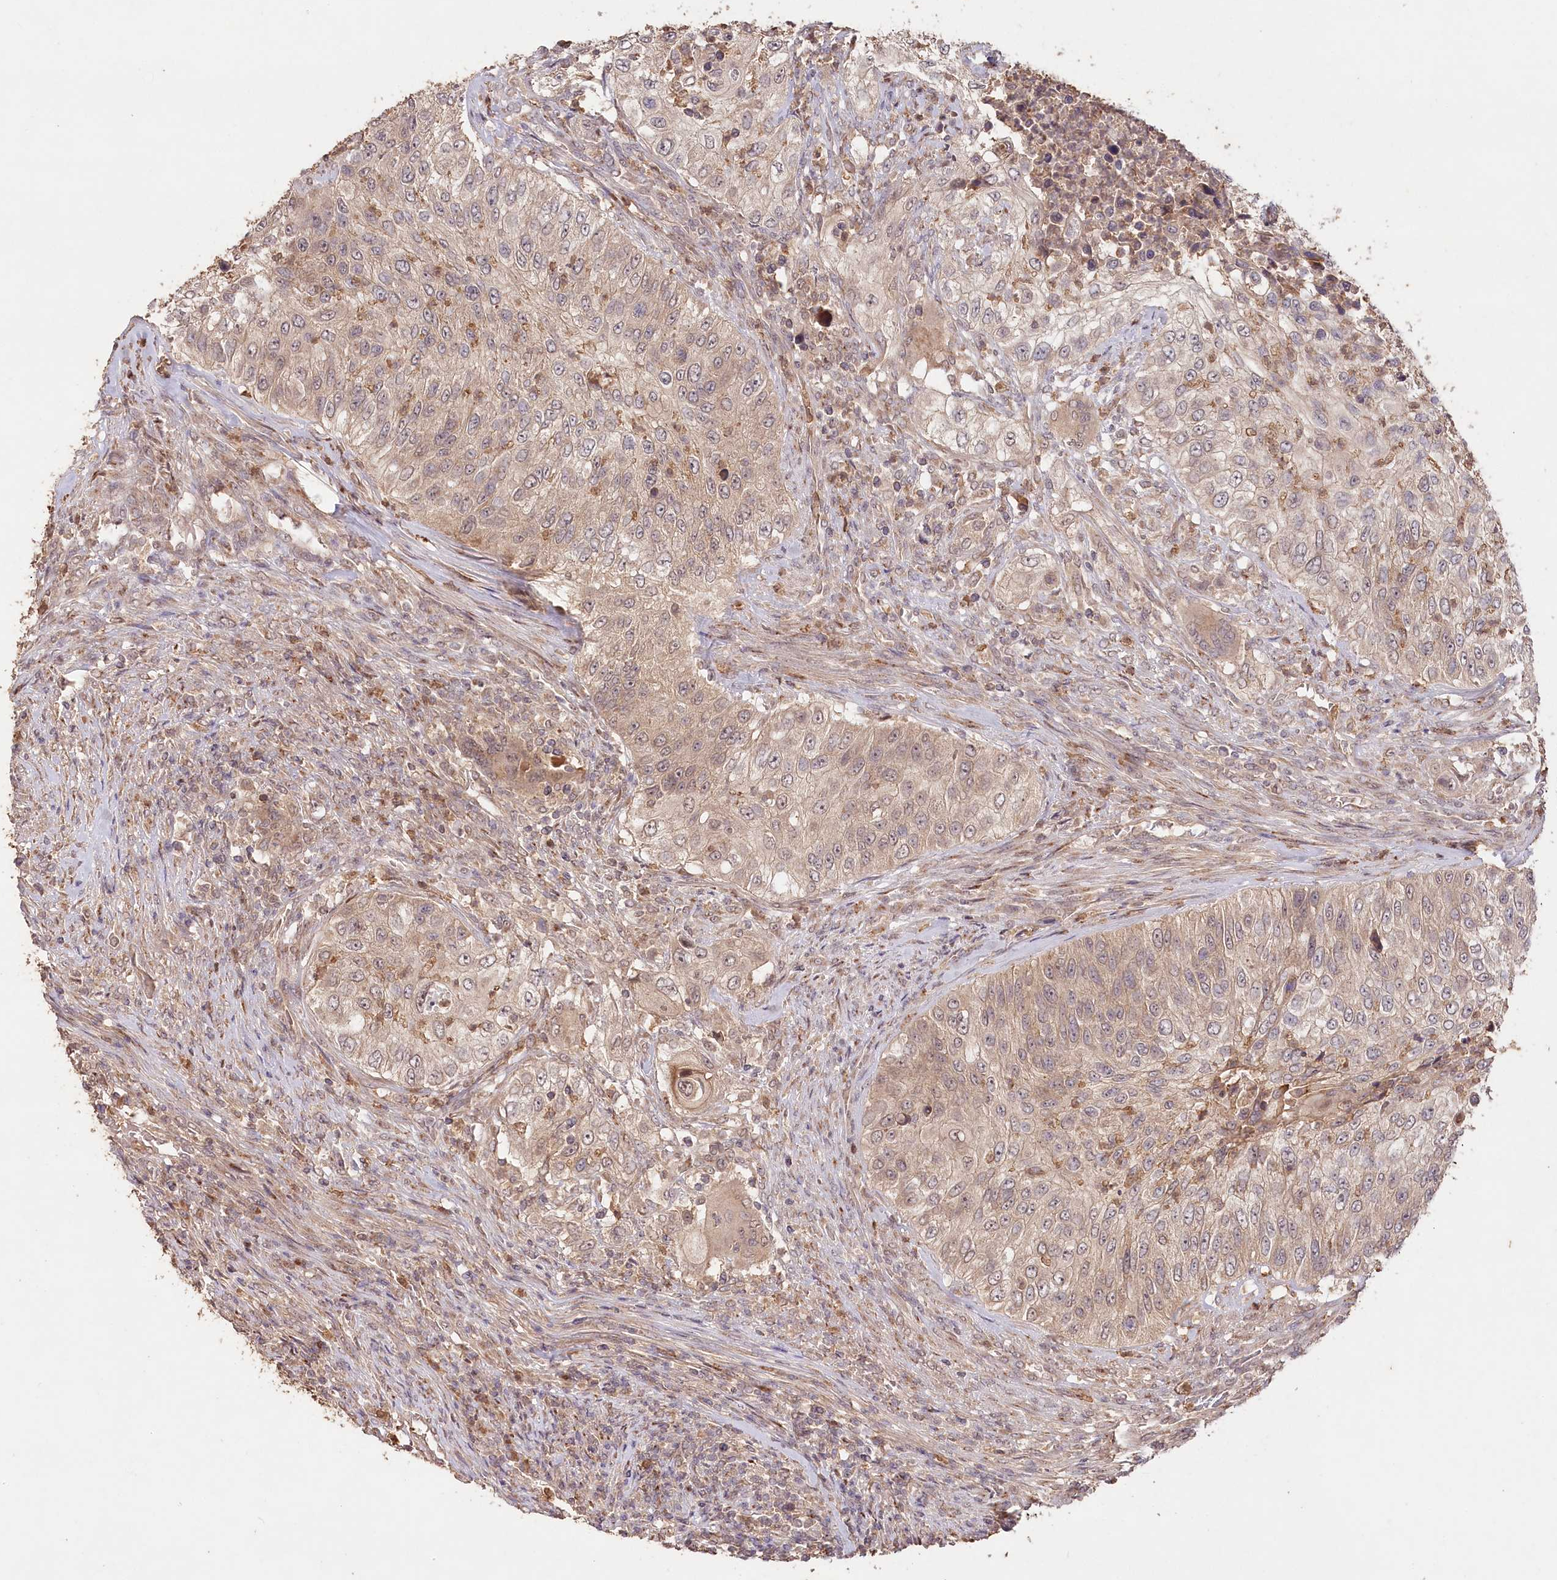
{"staining": {"intensity": "weak", "quantity": "25%-75%", "location": "cytoplasmic/membranous"}, "tissue": "urothelial cancer", "cell_type": "Tumor cells", "image_type": "cancer", "snomed": [{"axis": "morphology", "description": "Urothelial carcinoma, High grade"}, {"axis": "topography", "description": "Urinary bladder"}], "caption": "High-grade urothelial carcinoma stained with a protein marker exhibits weak staining in tumor cells.", "gene": "IRAK1BP1", "patient": {"sex": "female", "age": 60}}